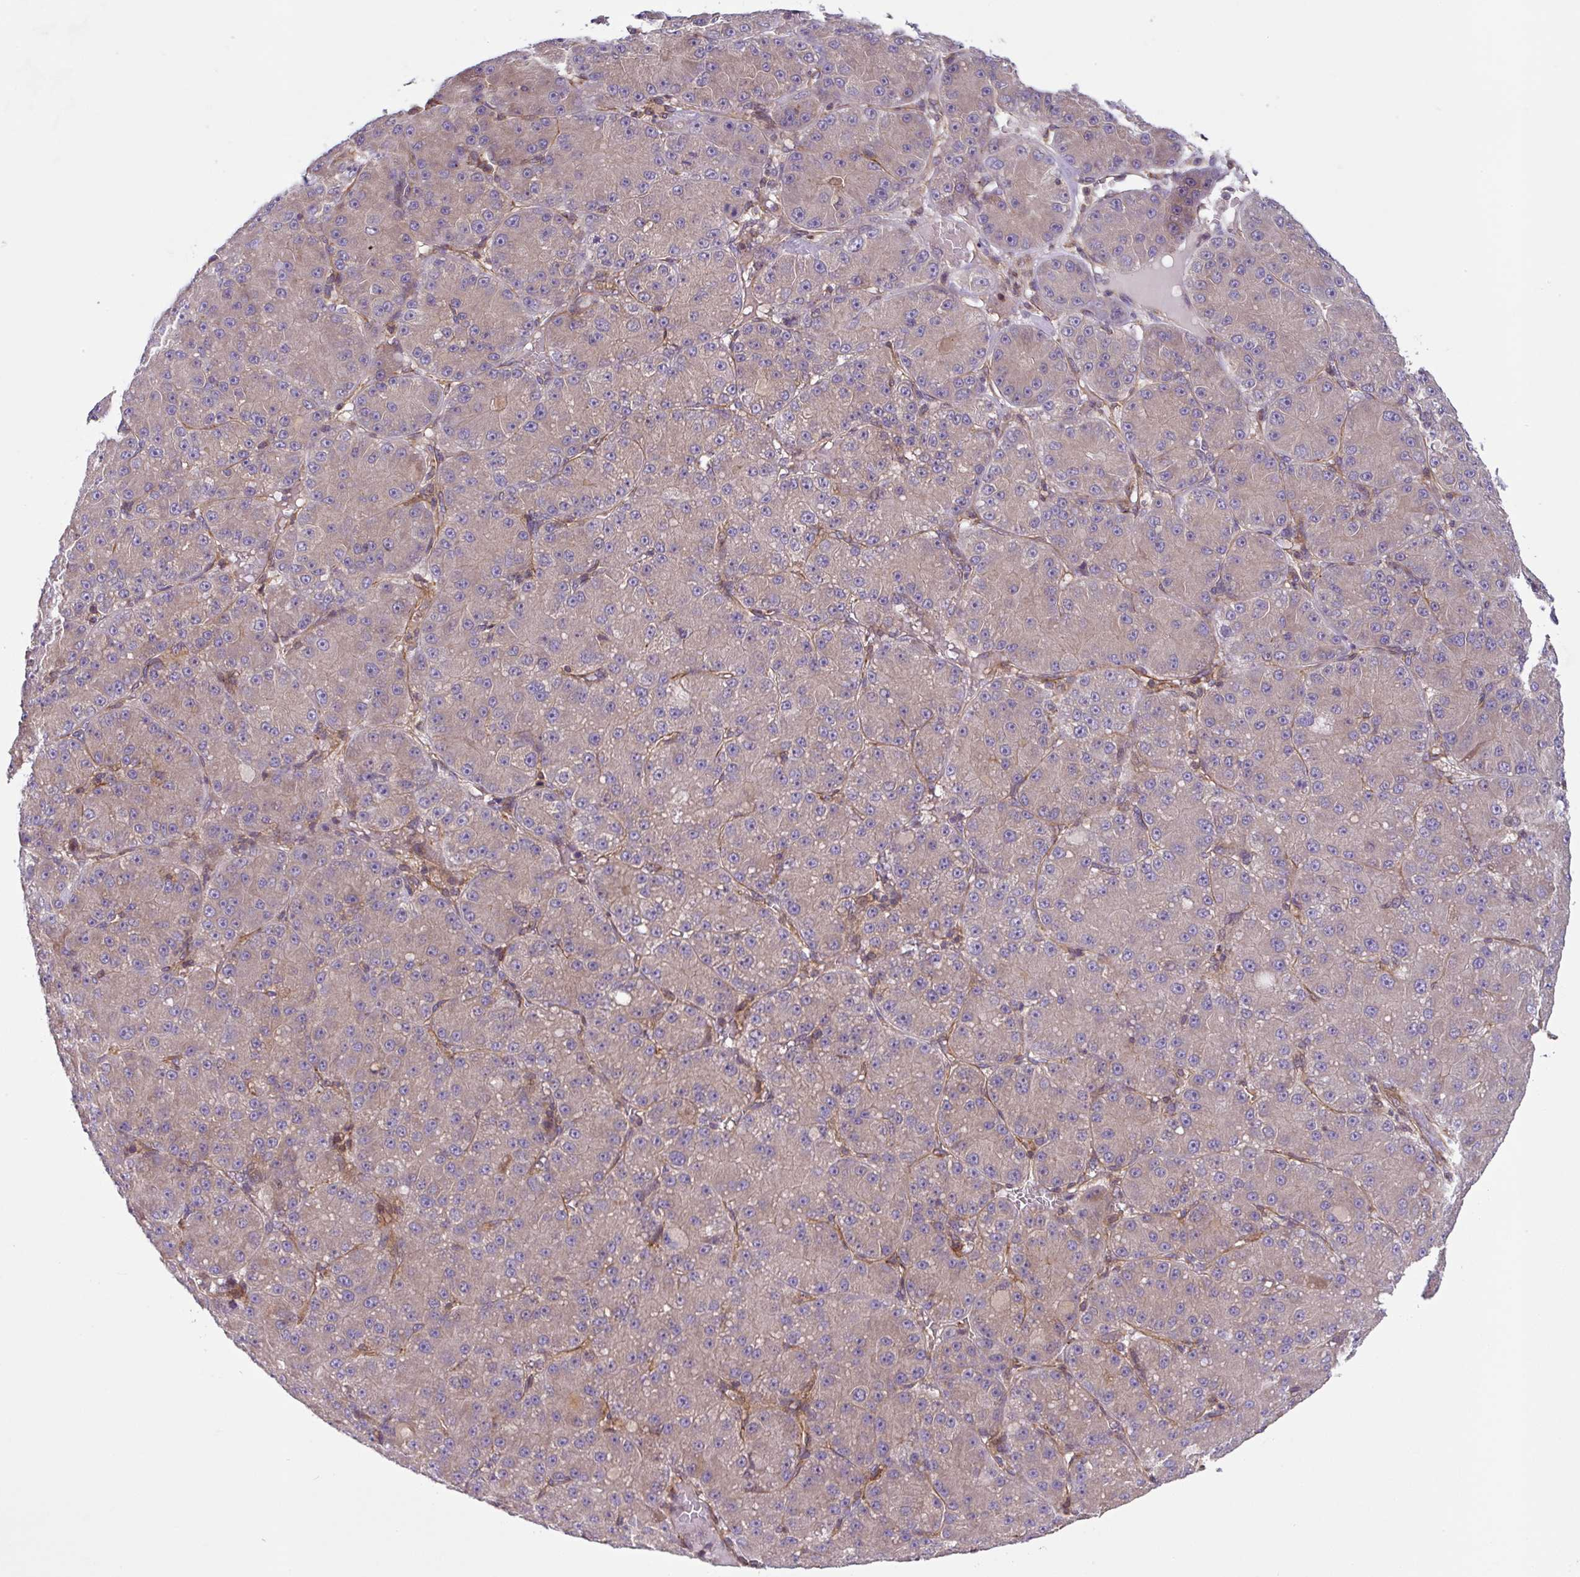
{"staining": {"intensity": "weak", "quantity": "25%-75%", "location": "cytoplasmic/membranous"}, "tissue": "liver cancer", "cell_type": "Tumor cells", "image_type": "cancer", "snomed": [{"axis": "morphology", "description": "Carcinoma, Hepatocellular, NOS"}, {"axis": "topography", "description": "Liver"}], "caption": "The micrograph exhibits a brown stain indicating the presence of a protein in the cytoplasmic/membranous of tumor cells in hepatocellular carcinoma (liver).", "gene": "APOBEC3D", "patient": {"sex": "male", "age": 67}}